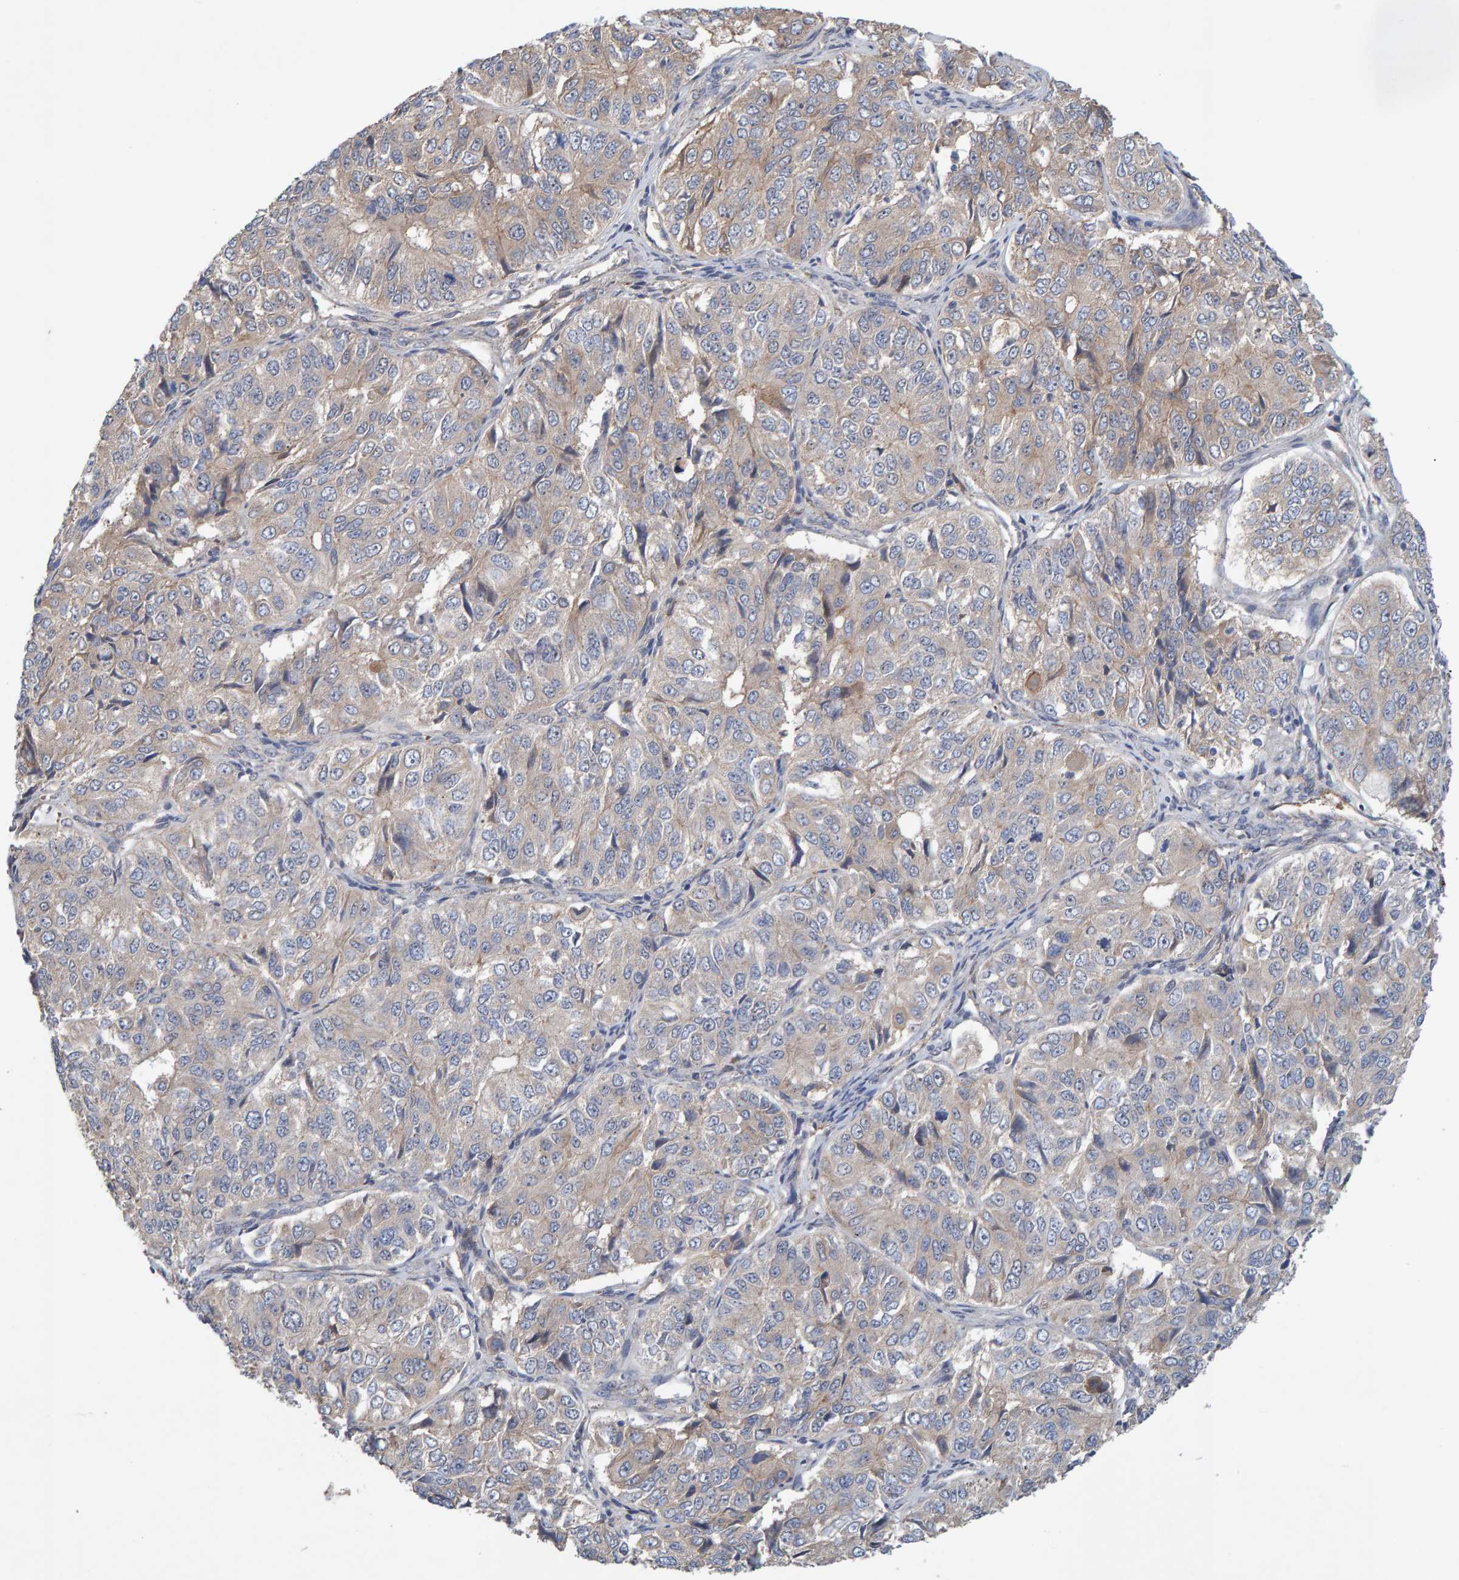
{"staining": {"intensity": "weak", "quantity": "<25%", "location": "cytoplasmic/membranous"}, "tissue": "ovarian cancer", "cell_type": "Tumor cells", "image_type": "cancer", "snomed": [{"axis": "morphology", "description": "Carcinoma, endometroid"}, {"axis": "topography", "description": "Ovary"}], "caption": "Endometroid carcinoma (ovarian) stained for a protein using immunohistochemistry (IHC) exhibits no positivity tumor cells.", "gene": "LRSAM1", "patient": {"sex": "female", "age": 51}}